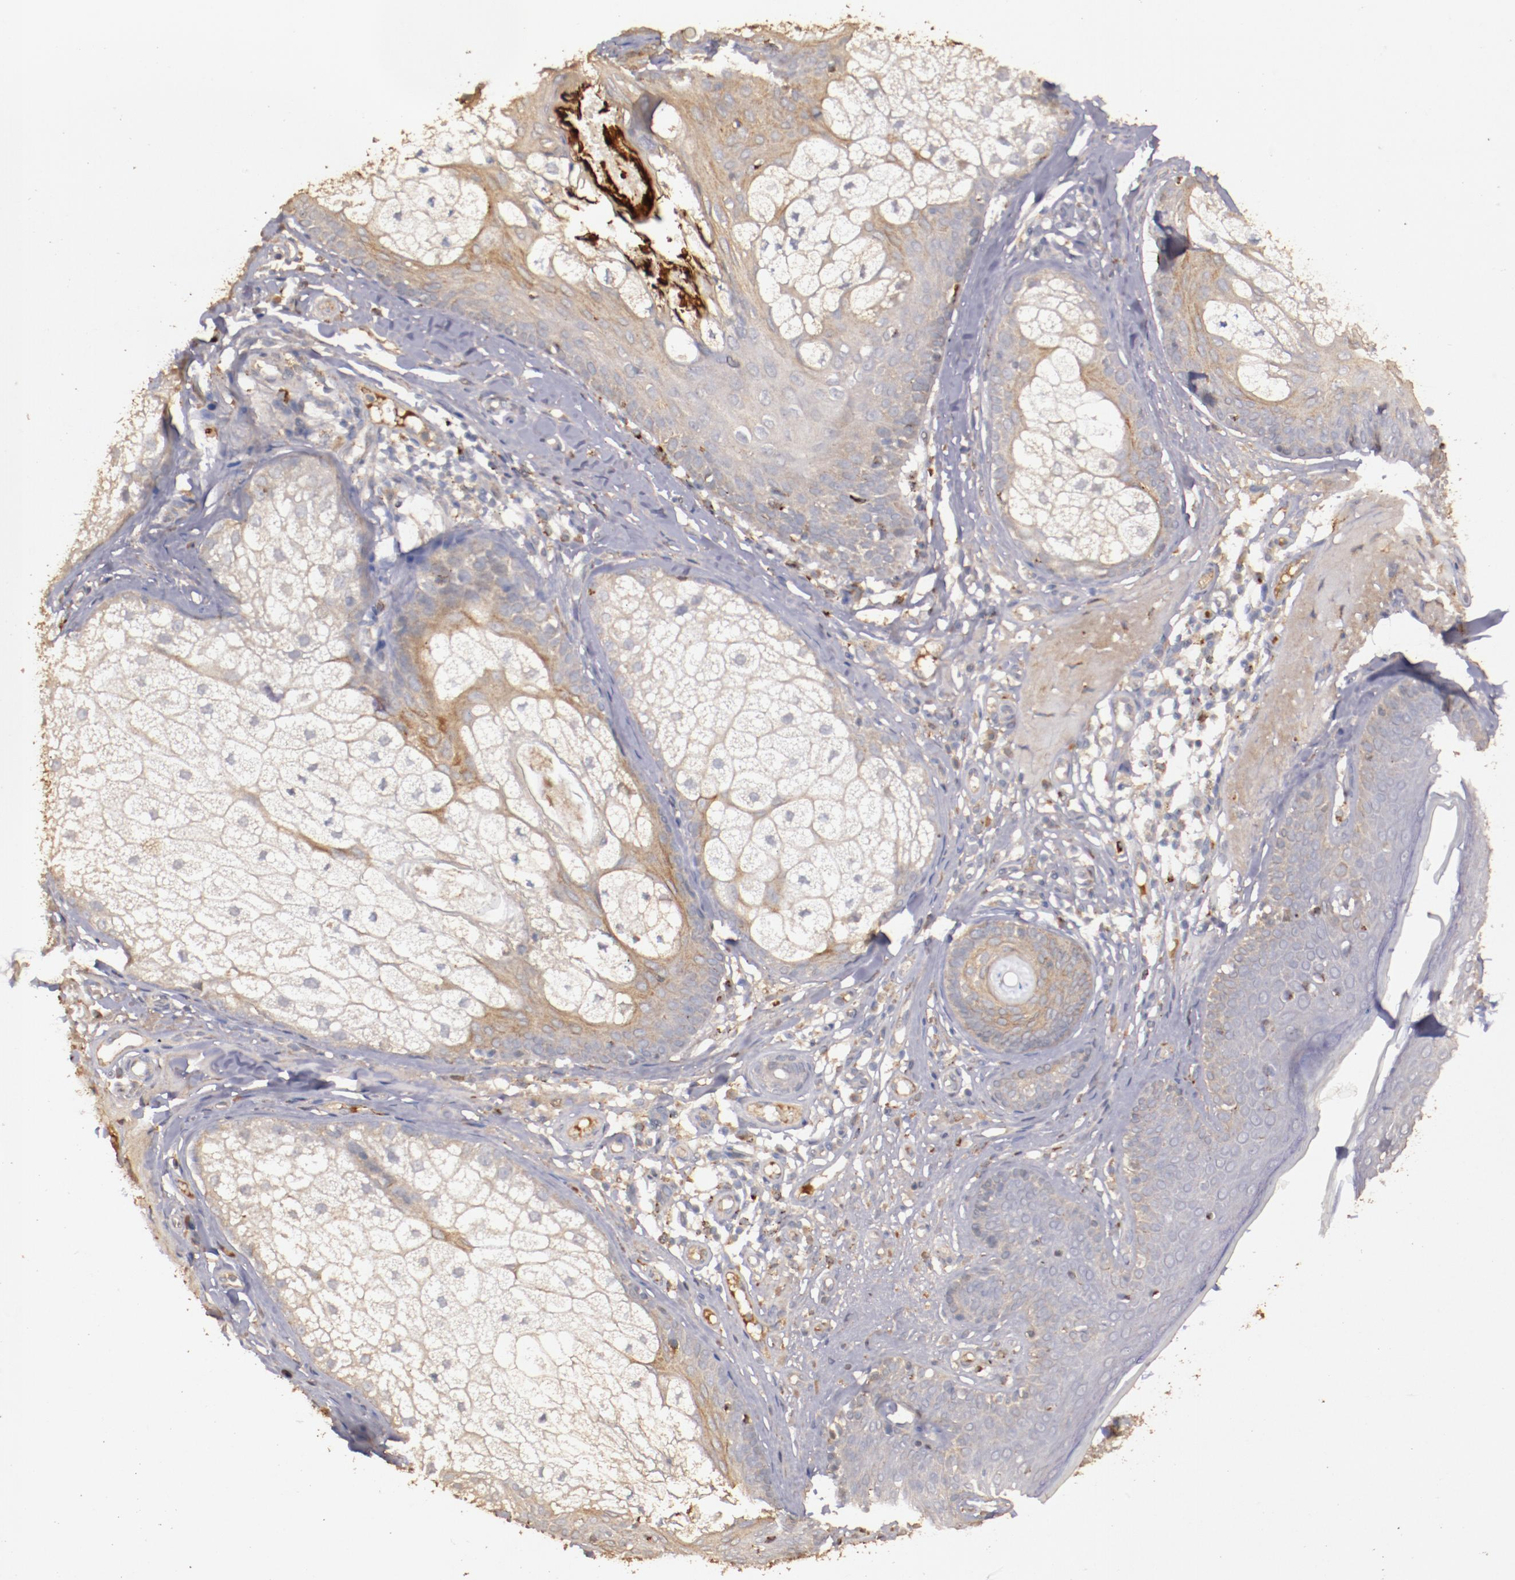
{"staining": {"intensity": "weak", "quantity": "25%-75%", "location": "cytoplasmic/membranous"}, "tissue": "skin cancer", "cell_type": "Tumor cells", "image_type": "cancer", "snomed": [{"axis": "morphology", "description": "Basal cell carcinoma"}, {"axis": "topography", "description": "Skin"}], "caption": "The micrograph reveals a brown stain indicating the presence of a protein in the cytoplasmic/membranous of tumor cells in basal cell carcinoma (skin). (Stains: DAB (3,3'-diaminobenzidine) in brown, nuclei in blue, Microscopy: brightfield microscopy at high magnification).", "gene": "SRRD", "patient": {"sex": "male", "age": 74}}